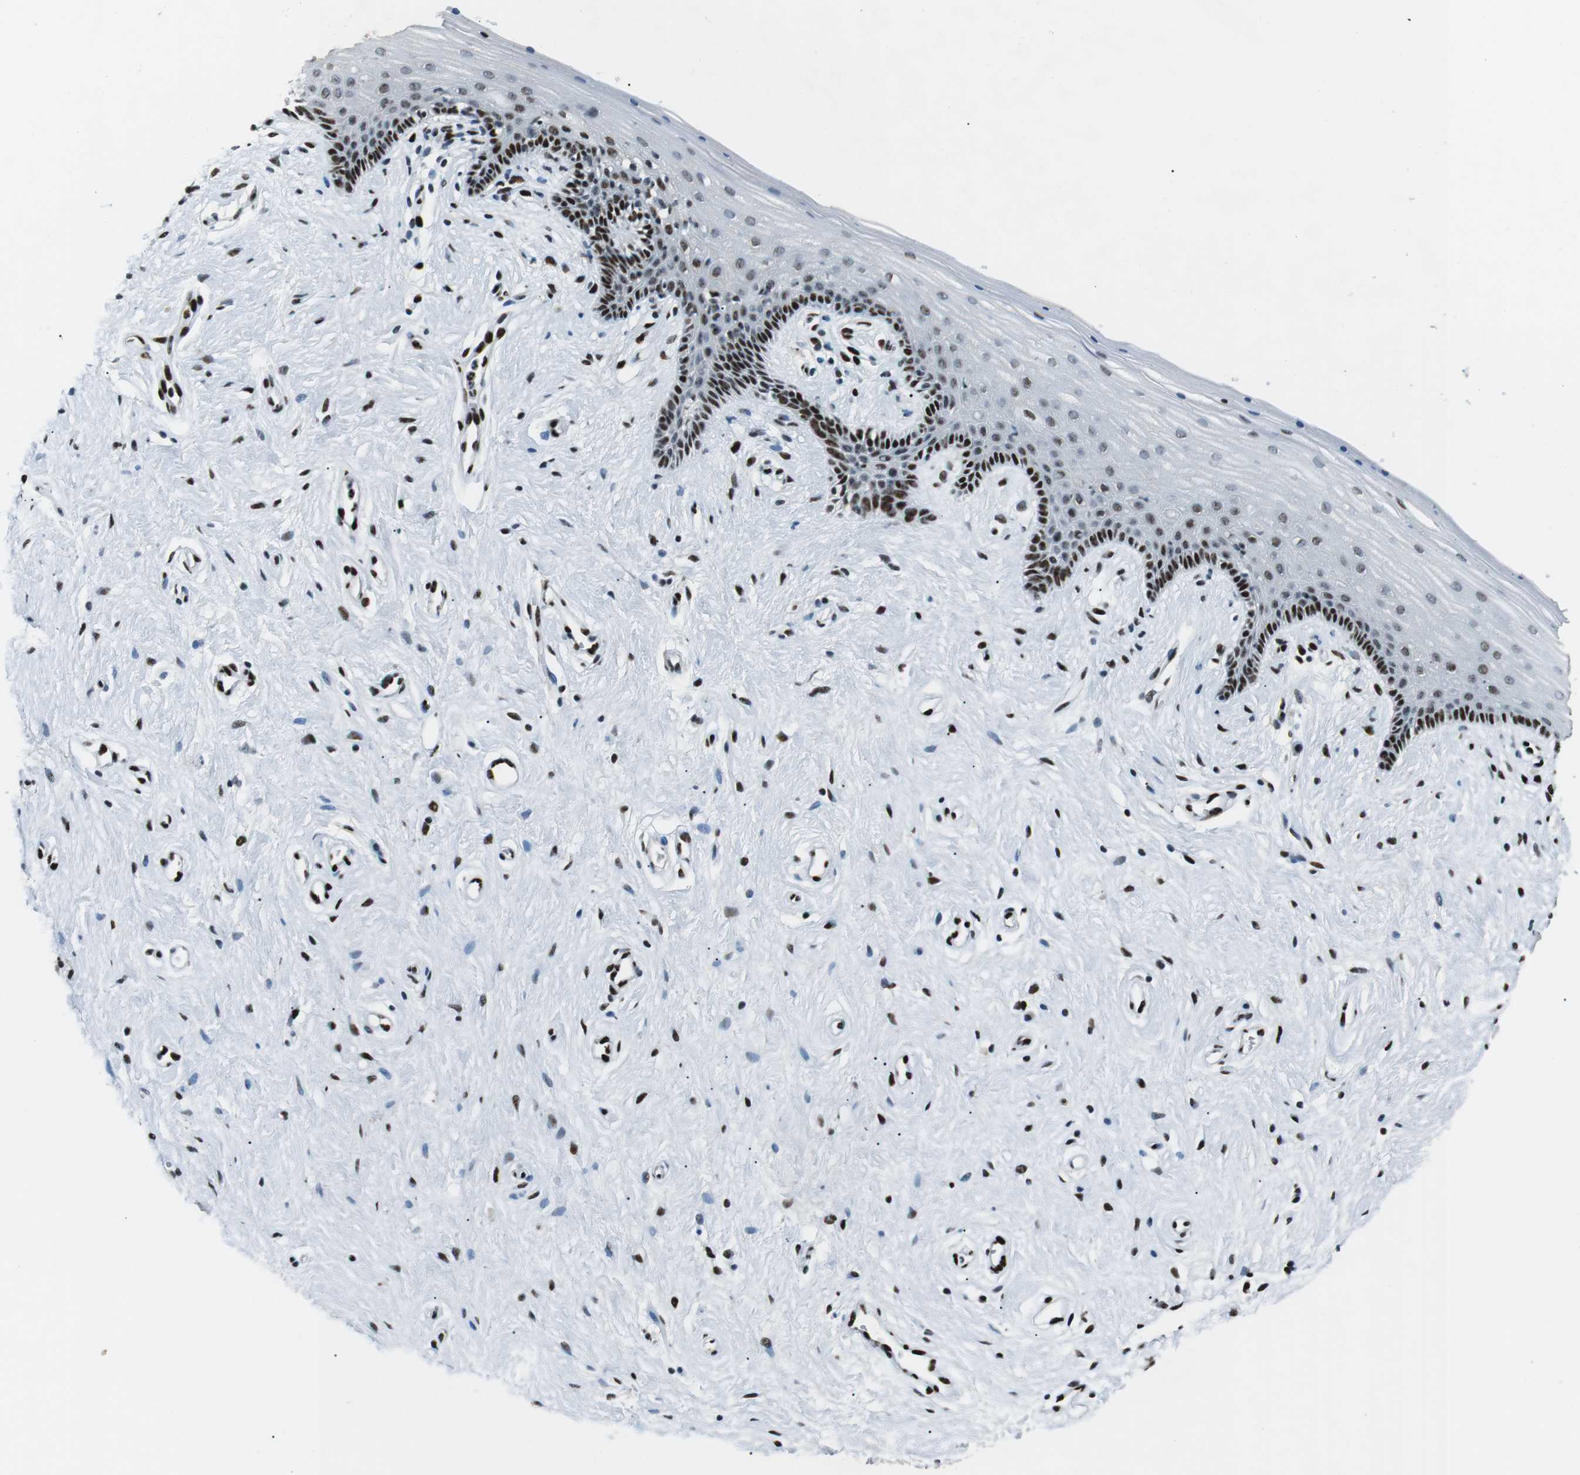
{"staining": {"intensity": "strong", "quantity": "25%-75%", "location": "nuclear"}, "tissue": "vagina", "cell_type": "Squamous epithelial cells", "image_type": "normal", "snomed": [{"axis": "morphology", "description": "Normal tissue, NOS"}, {"axis": "topography", "description": "Vagina"}], "caption": "The micrograph reveals staining of benign vagina, revealing strong nuclear protein expression (brown color) within squamous epithelial cells.", "gene": "PML", "patient": {"sex": "female", "age": 44}}